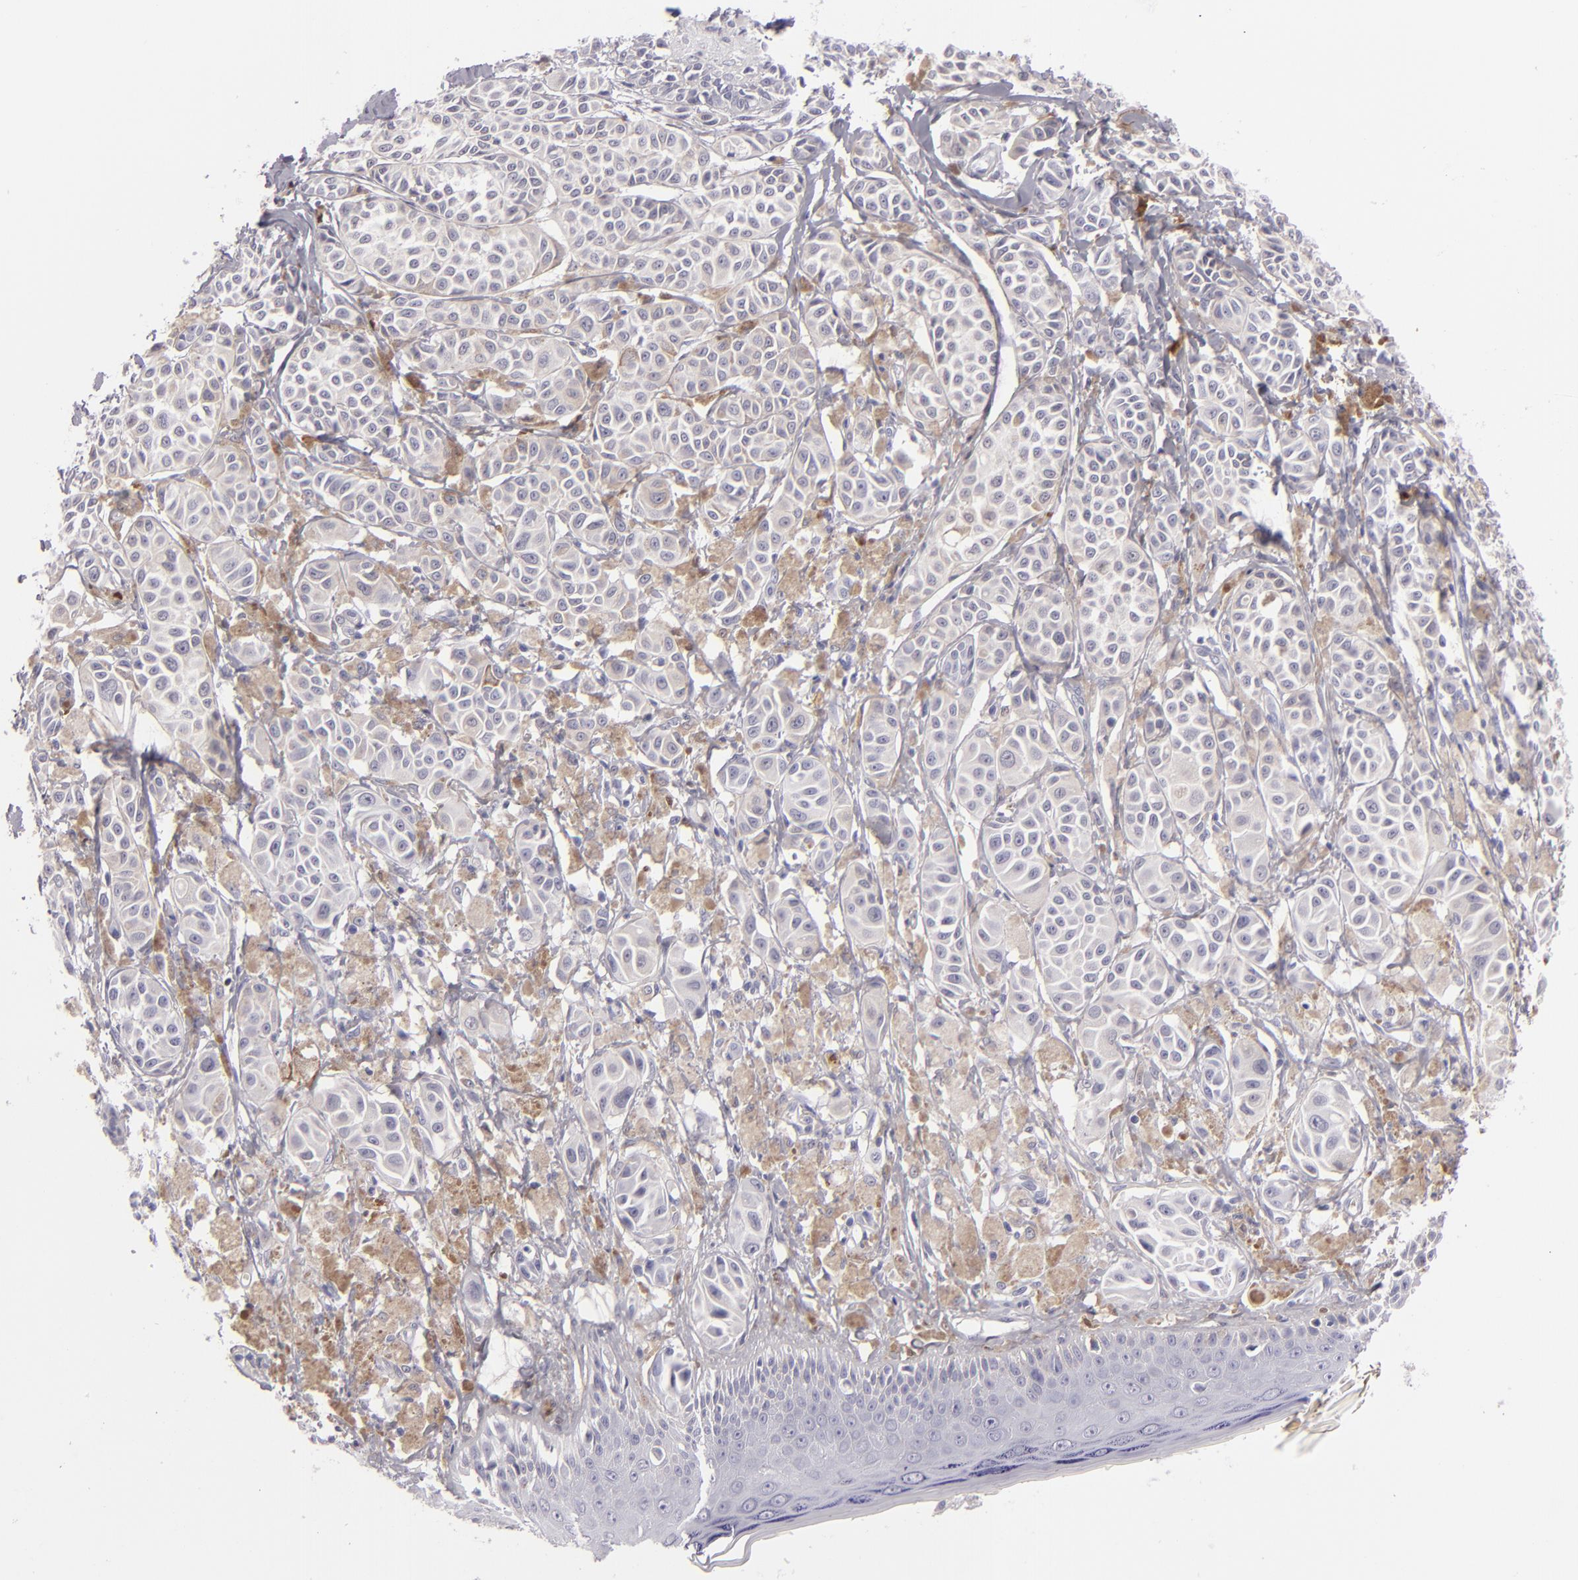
{"staining": {"intensity": "negative", "quantity": "none", "location": "none"}, "tissue": "melanoma", "cell_type": "Tumor cells", "image_type": "cancer", "snomed": [{"axis": "morphology", "description": "Malignant melanoma, NOS"}, {"axis": "topography", "description": "Skin"}], "caption": "Tumor cells show no significant staining in malignant melanoma.", "gene": "F13A1", "patient": {"sex": "male", "age": 76}}